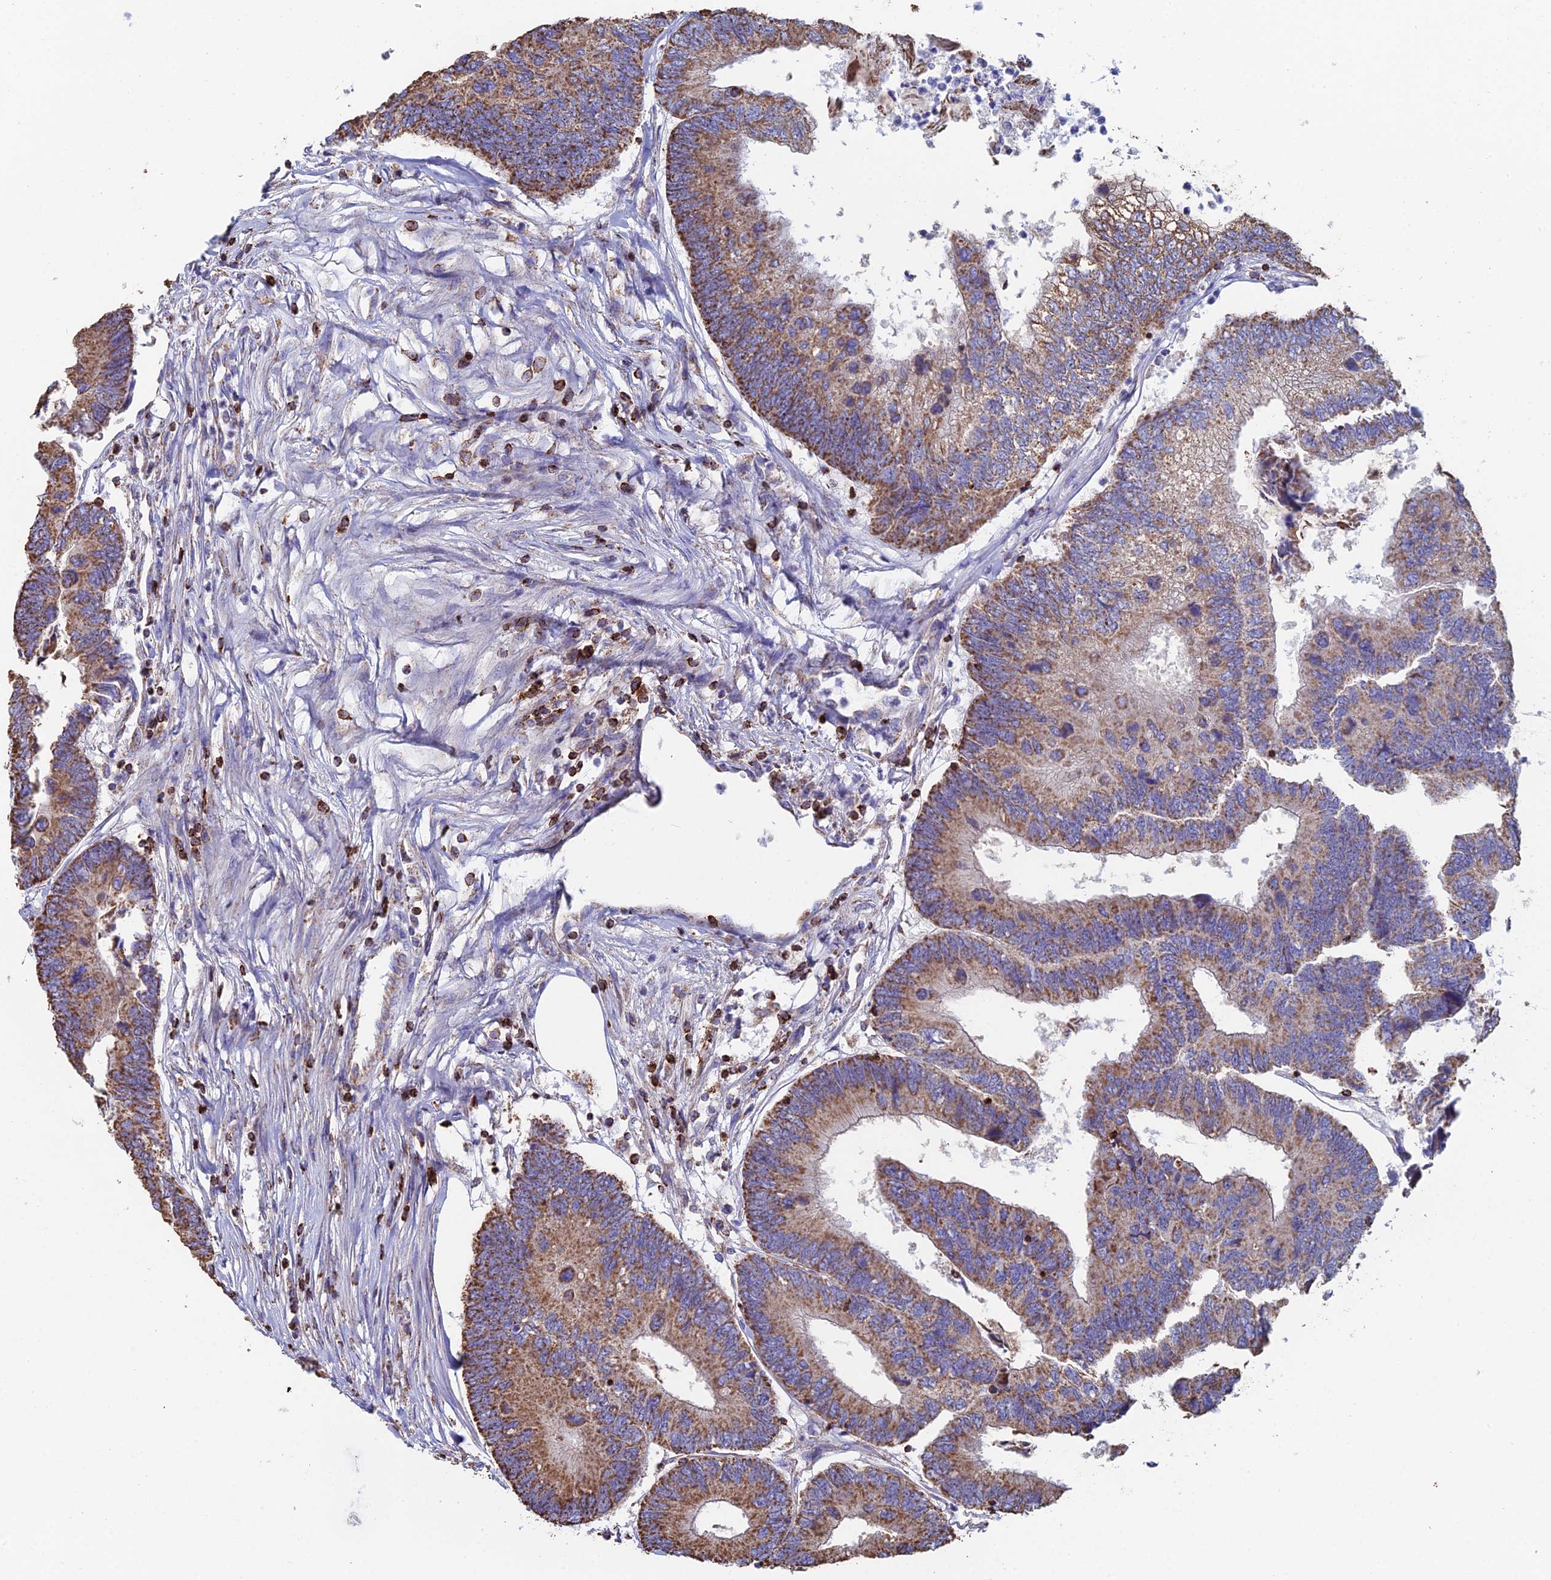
{"staining": {"intensity": "moderate", "quantity": ">75%", "location": "cytoplasmic/membranous"}, "tissue": "colorectal cancer", "cell_type": "Tumor cells", "image_type": "cancer", "snomed": [{"axis": "morphology", "description": "Adenocarcinoma, NOS"}, {"axis": "topography", "description": "Colon"}], "caption": "Colorectal adenocarcinoma stained with immunohistochemistry (IHC) shows moderate cytoplasmic/membranous expression in about >75% of tumor cells.", "gene": "SPOCK2", "patient": {"sex": "female", "age": 67}}